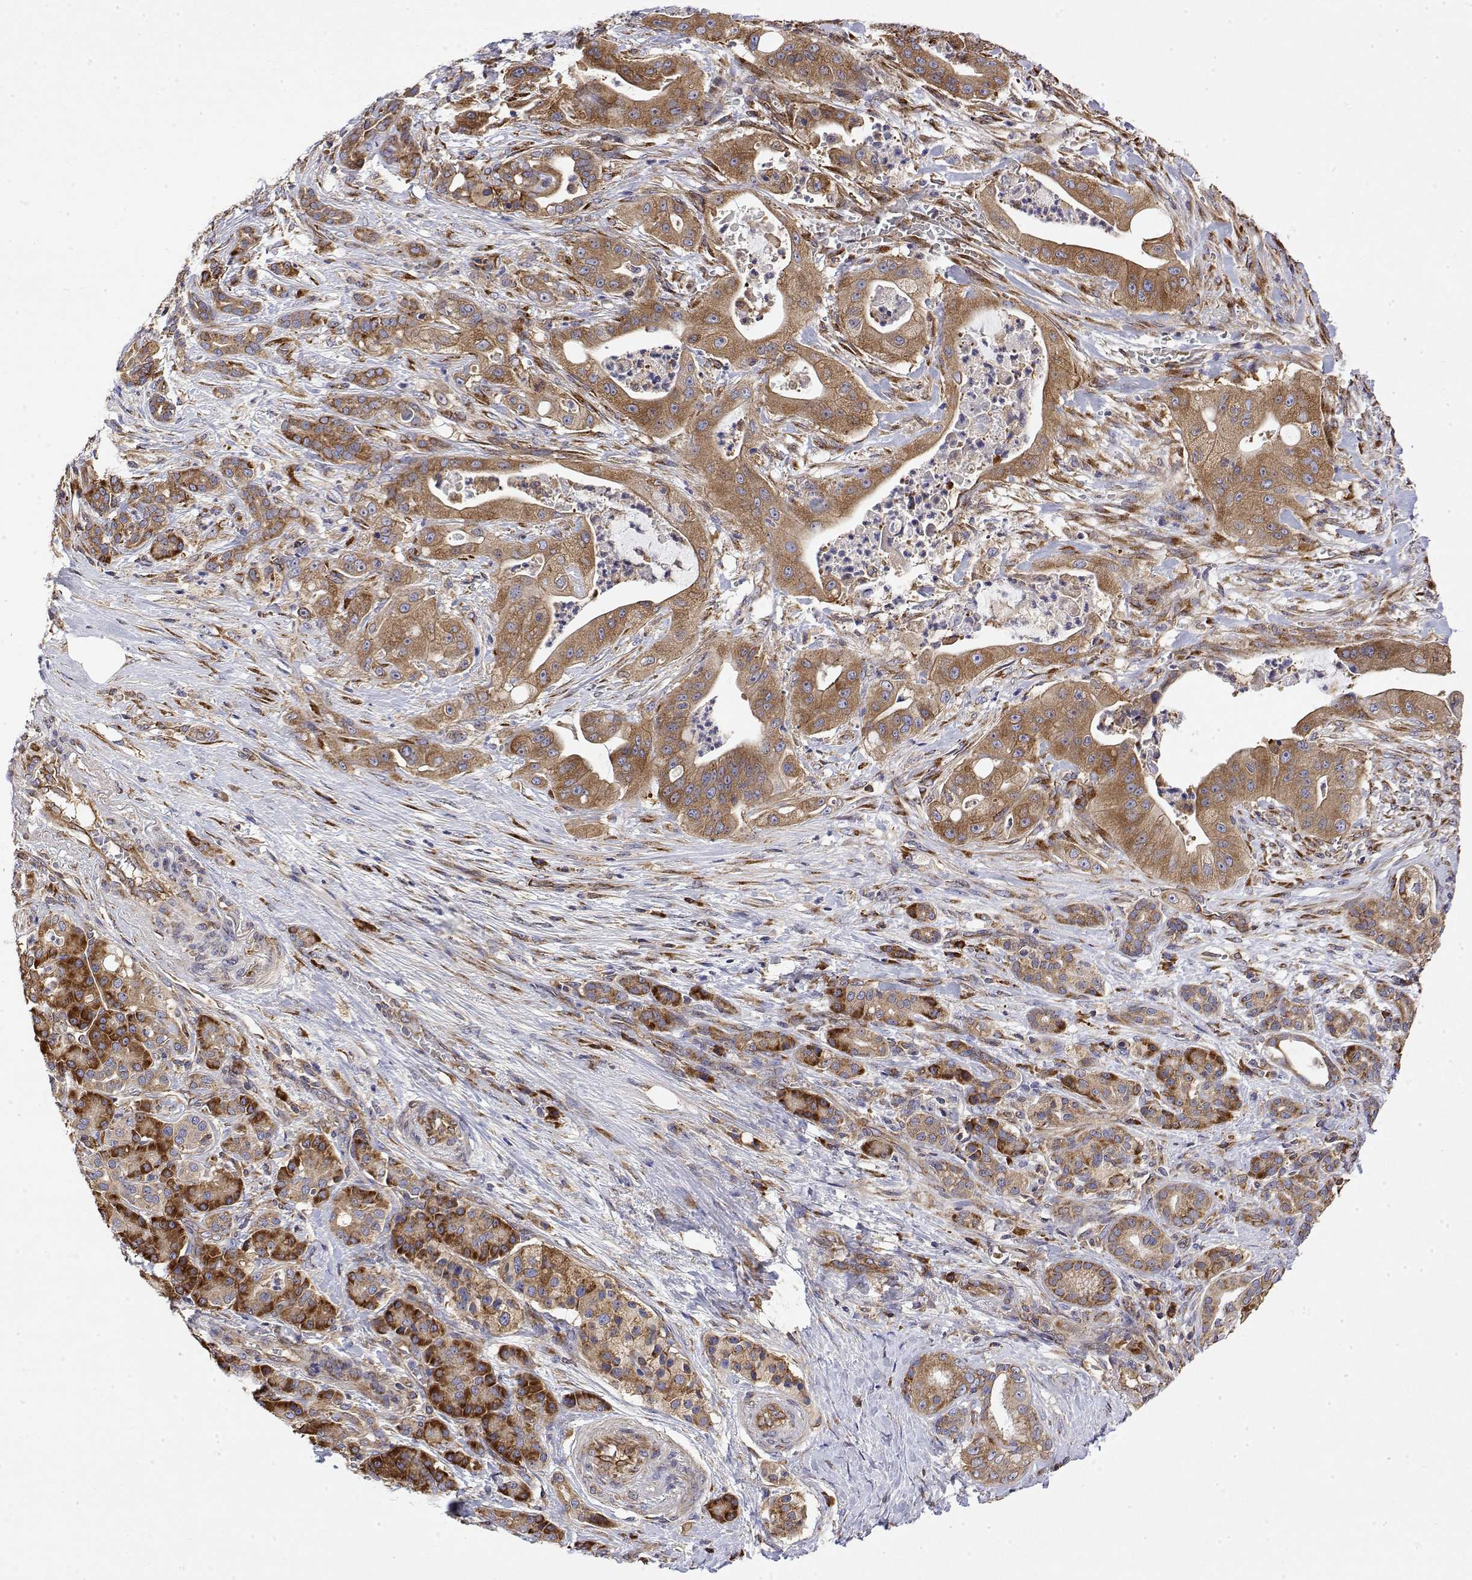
{"staining": {"intensity": "moderate", "quantity": ">75%", "location": "cytoplasmic/membranous"}, "tissue": "pancreatic cancer", "cell_type": "Tumor cells", "image_type": "cancer", "snomed": [{"axis": "morphology", "description": "Normal tissue, NOS"}, {"axis": "morphology", "description": "Inflammation, NOS"}, {"axis": "morphology", "description": "Adenocarcinoma, NOS"}, {"axis": "topography", "description": "Pancreas"}], "caption": "Tumor cells show medium levels of moderate cytoplasmic/membranous expression in about >75% of cells in pancreatic cancer.", "gene": "EEF1G", "patient": {"sex": "male", "age": 57}}